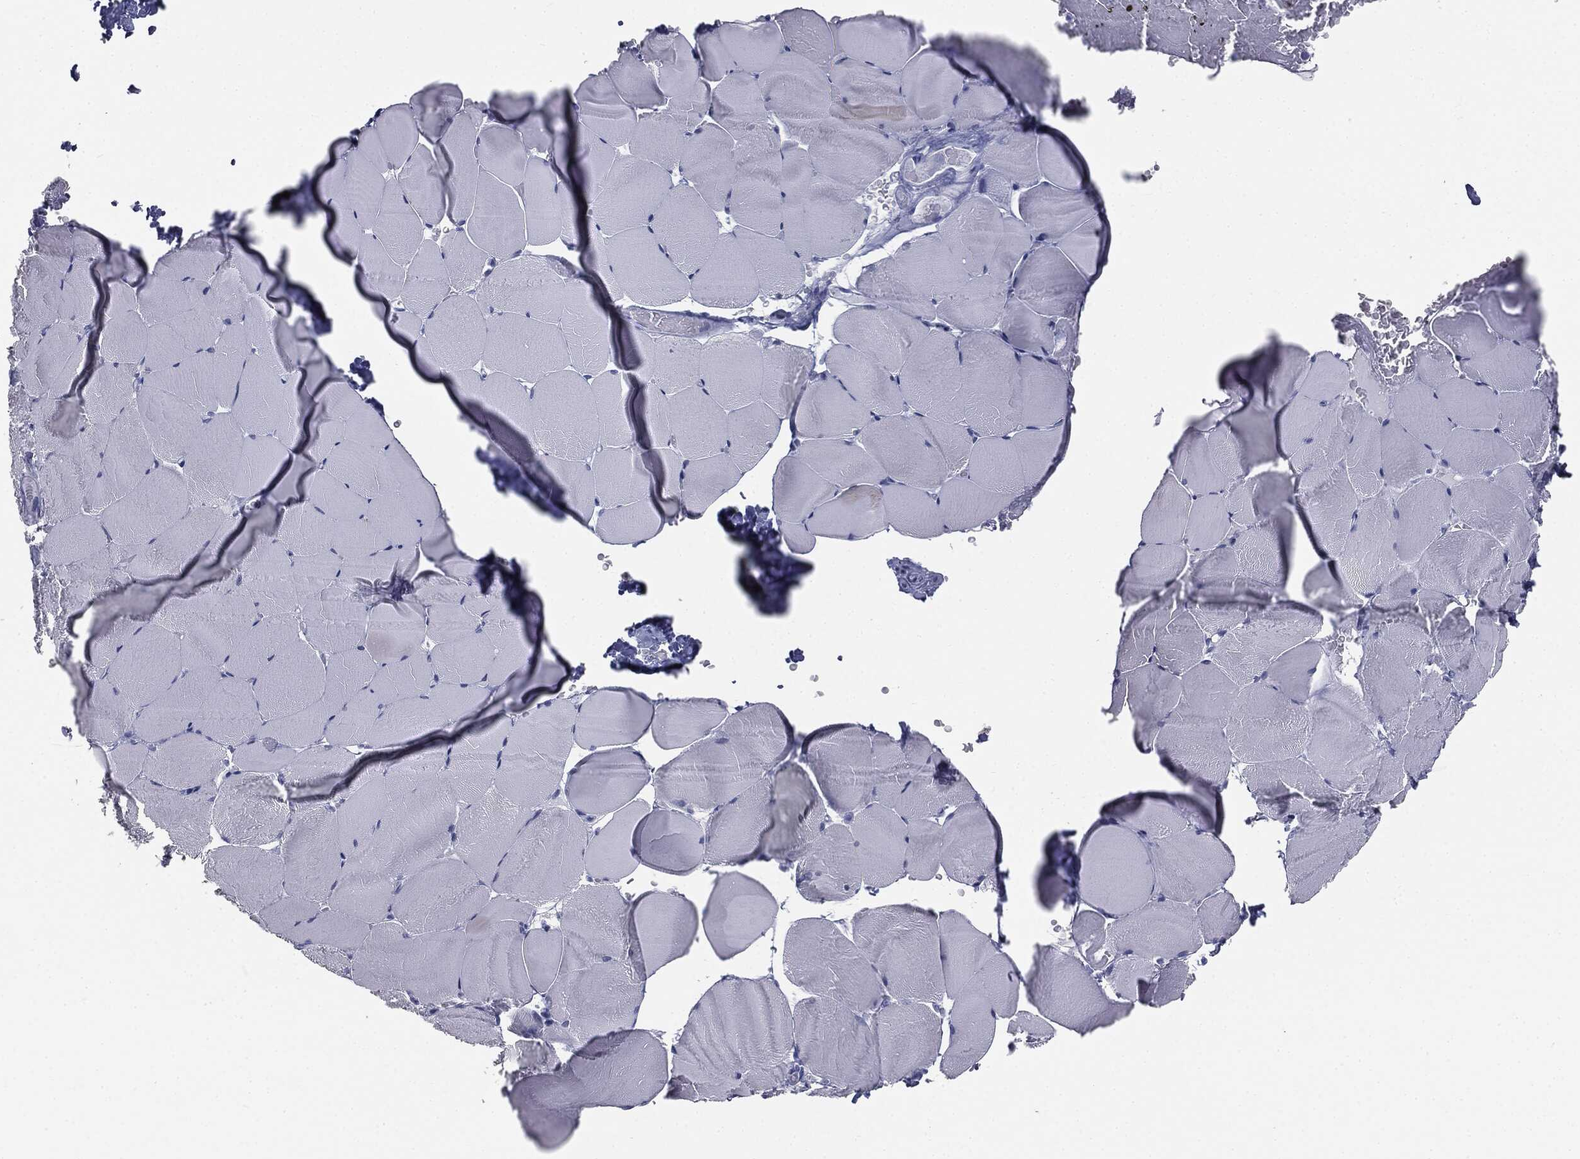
{"staining": {"intensity": "negative", "quantity": "none", "location": "none"}, "tissue": "skeletal muscle", "cell_type": "Myocytes", "image_type": "normal", "snomed": [{"axis": "morphology", "description": "Normal tissue, NOS"}, {"axis": "topography", "description": "Skeletal muscle"}], "caption": "Immunohistochemistry (IHC) of unremarkable human skeletal muscle reveals no expression in myocytes. (Immunohistochemistry (IHC), brightfield microscopy, high magnification).", "gene": "MUC5AC", "patient": {"sex": "female", "age": 37}}